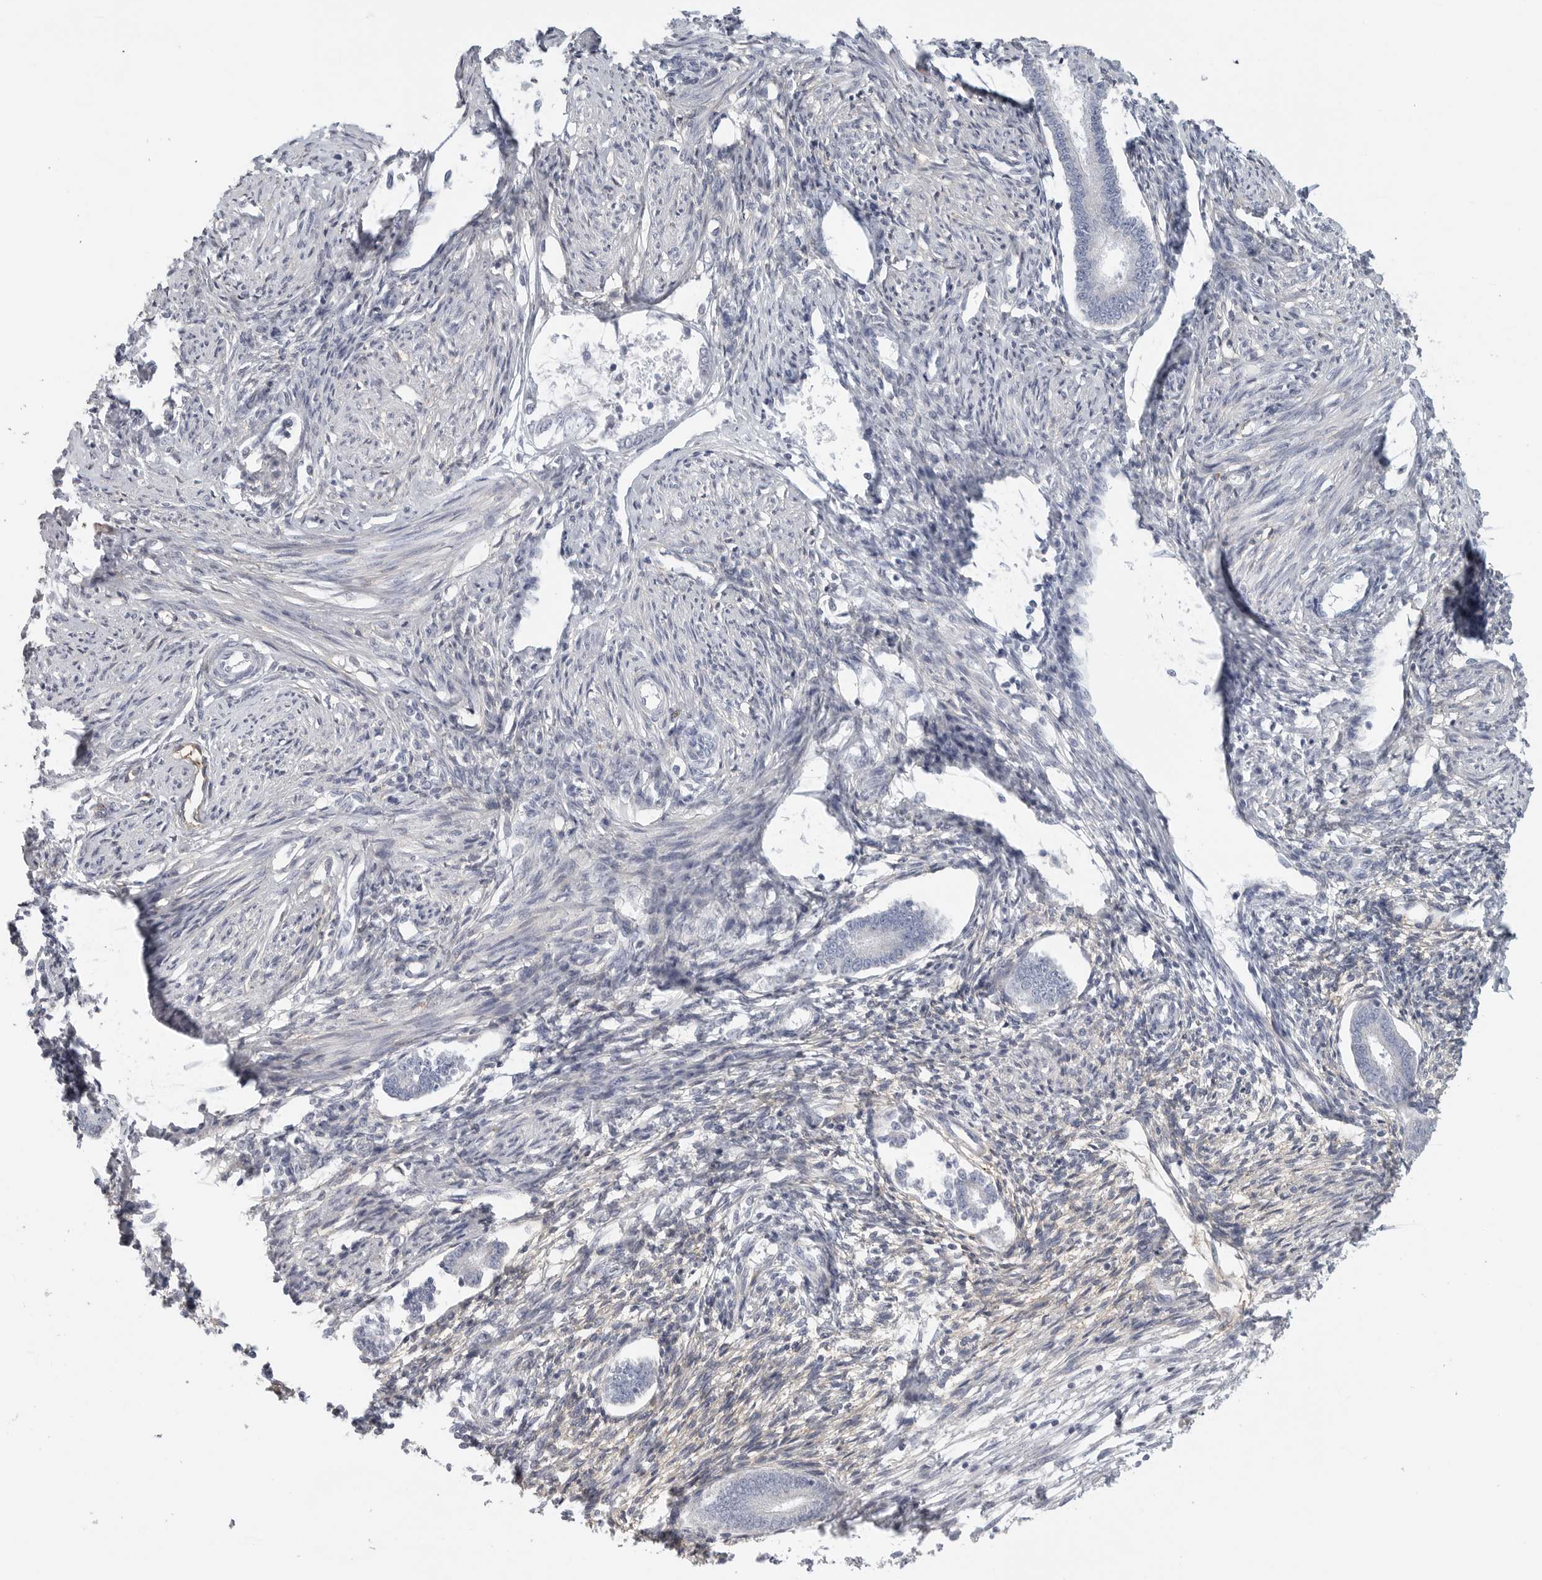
{"staining": {"intensity": "weak", "quantity": "25%-75%", "location": "cytoplasmic/membranous"}, "tissue": "endometrium", "cell_type": "Cells in endometrial stroma", "image_type": "normal", "snomed": [{"axis": "morphology", "description": "Normal tissue, NOS"}, {"axis": "topography", "description": "Endometrium"}], "caption": "Immunohistochemistry photomicrograph of unremarkable endometrium: endometrium stained using IHC shows low levels of weak protein expression localized specifically in the cytoplasmic/membranous of cells in endometrial stroma, appearing as a cytoplasmic/membranous brown color.", "gene": "TNR", "patient": {"sex": "female", "age": 56}}